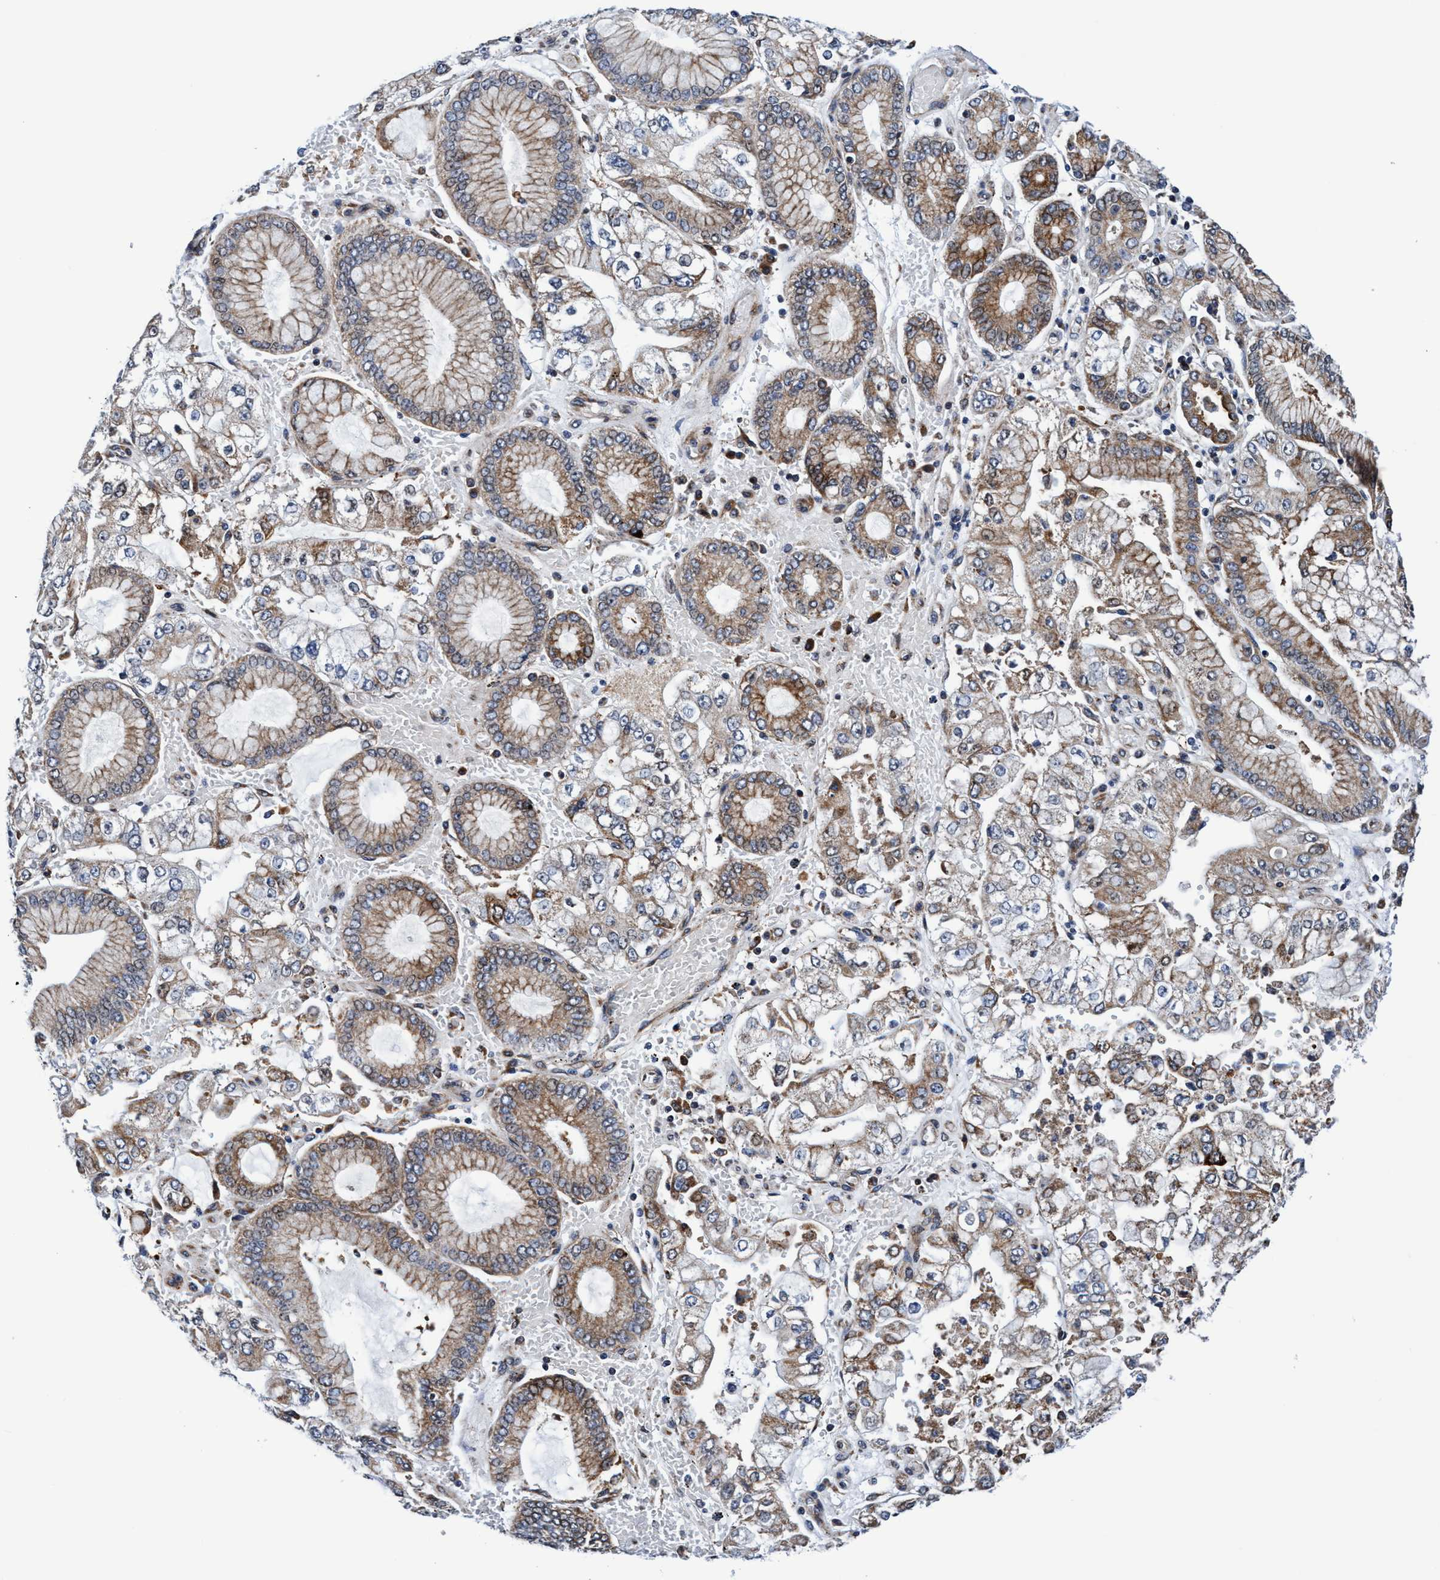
{"staining": {"intensity": "weak", "quantity": ">75%", "location": "cytoplasmic/membranous"}, "tissue": "stomach cancer", "cell_type": "Tumor cells", "image_type": "cancer", "snomed": [{"axis": "morphology", "description": "Adenocarcinoma, NOS"}, {"axis": "topography", "description": "Stomach"}], "caption": "Tumor cells display low levels of weak cytoplasmic/membranous expression in about >75% of cells in stomach cancer (adenocarcinoma).", "gene": "AGAP2", "patient": {"sex": "male", "age": 76}}